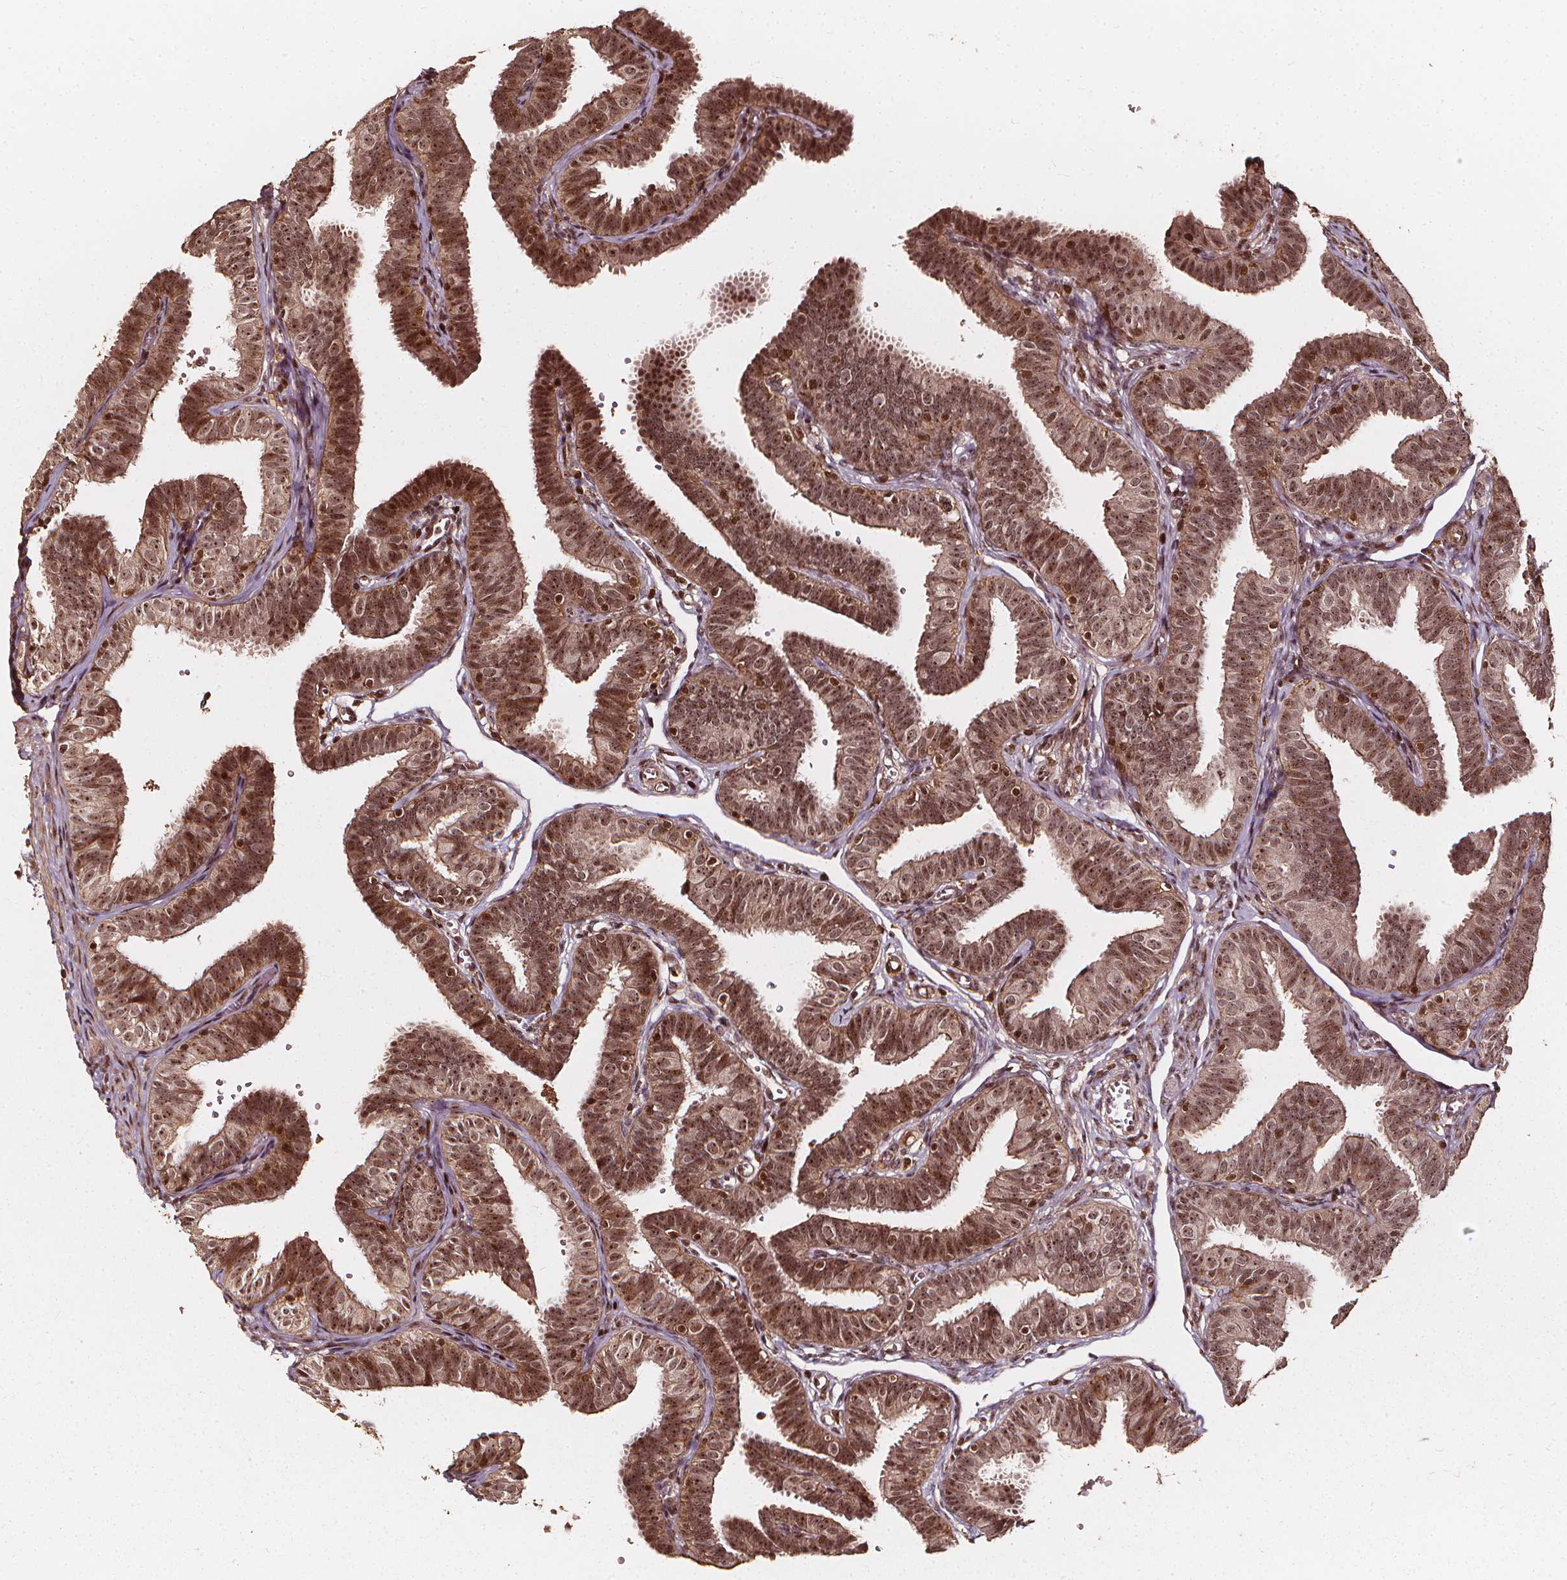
{"staining": {"intensity": "moderate", "quantity": ">75%", "location": "cytoplasmic/membranous,nuclear"}, "tissue": "fallopian tube", "cell_type": "Glandular cells", "image_type": "normal", "snomed": [{"axis": "morphology", "description": "Normal tissue, NOS"}, {"axis": "topography", "description": "Fallopian tube"}], "caption": "Protein expression analysis of normal fallopian tube displays moderate cytoplasmic/membranous,nuclear staining in approximately >75% of glandular cells. (IHC, brightfield microscopy, high magnification).", "gene": "EXOSC9", "patient": {"sex": "female", "age": 25}}